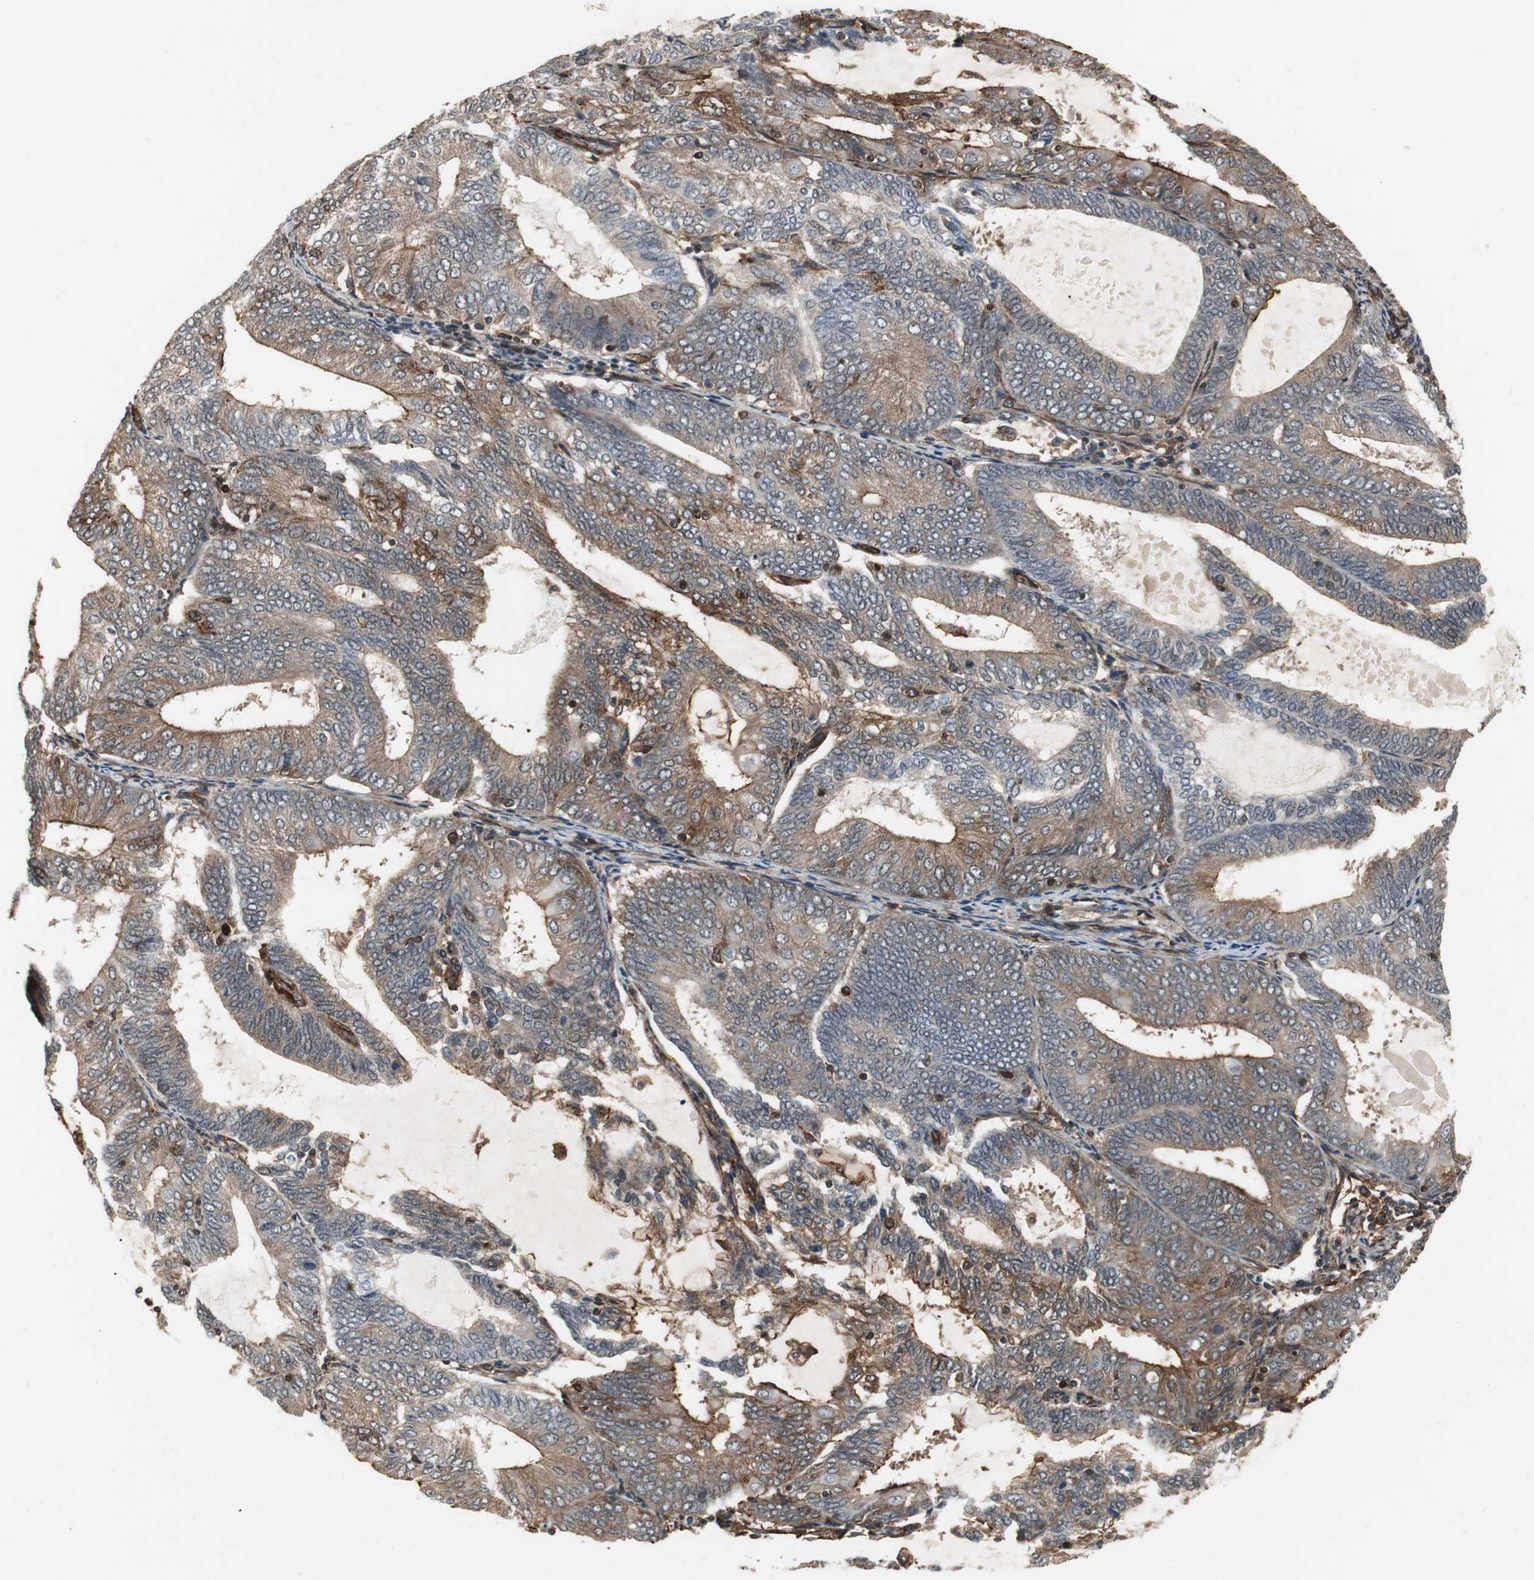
{"staining": {"intensity": "moderate", "quantity": ">75%", "location": "cytoplasmic/membranous"}, "tissue": "endometrial cancer", "cell_type": "Tumor cells", "image_type": "cancer", "snomed": [{"axis": "morphology", "description": "Adenocarcinoma, NOS"}, {"axis": "topography", "description": "Endometrium"}], "caption": "DAB immunohistochemical staining of adenocarcinoma (endometrial) displays moderate cytoplasmic/membranous protein expression in about >75% of tumor cells.", "gene": "PTPN11", "patient": {"sex": "female", "age": 81}}